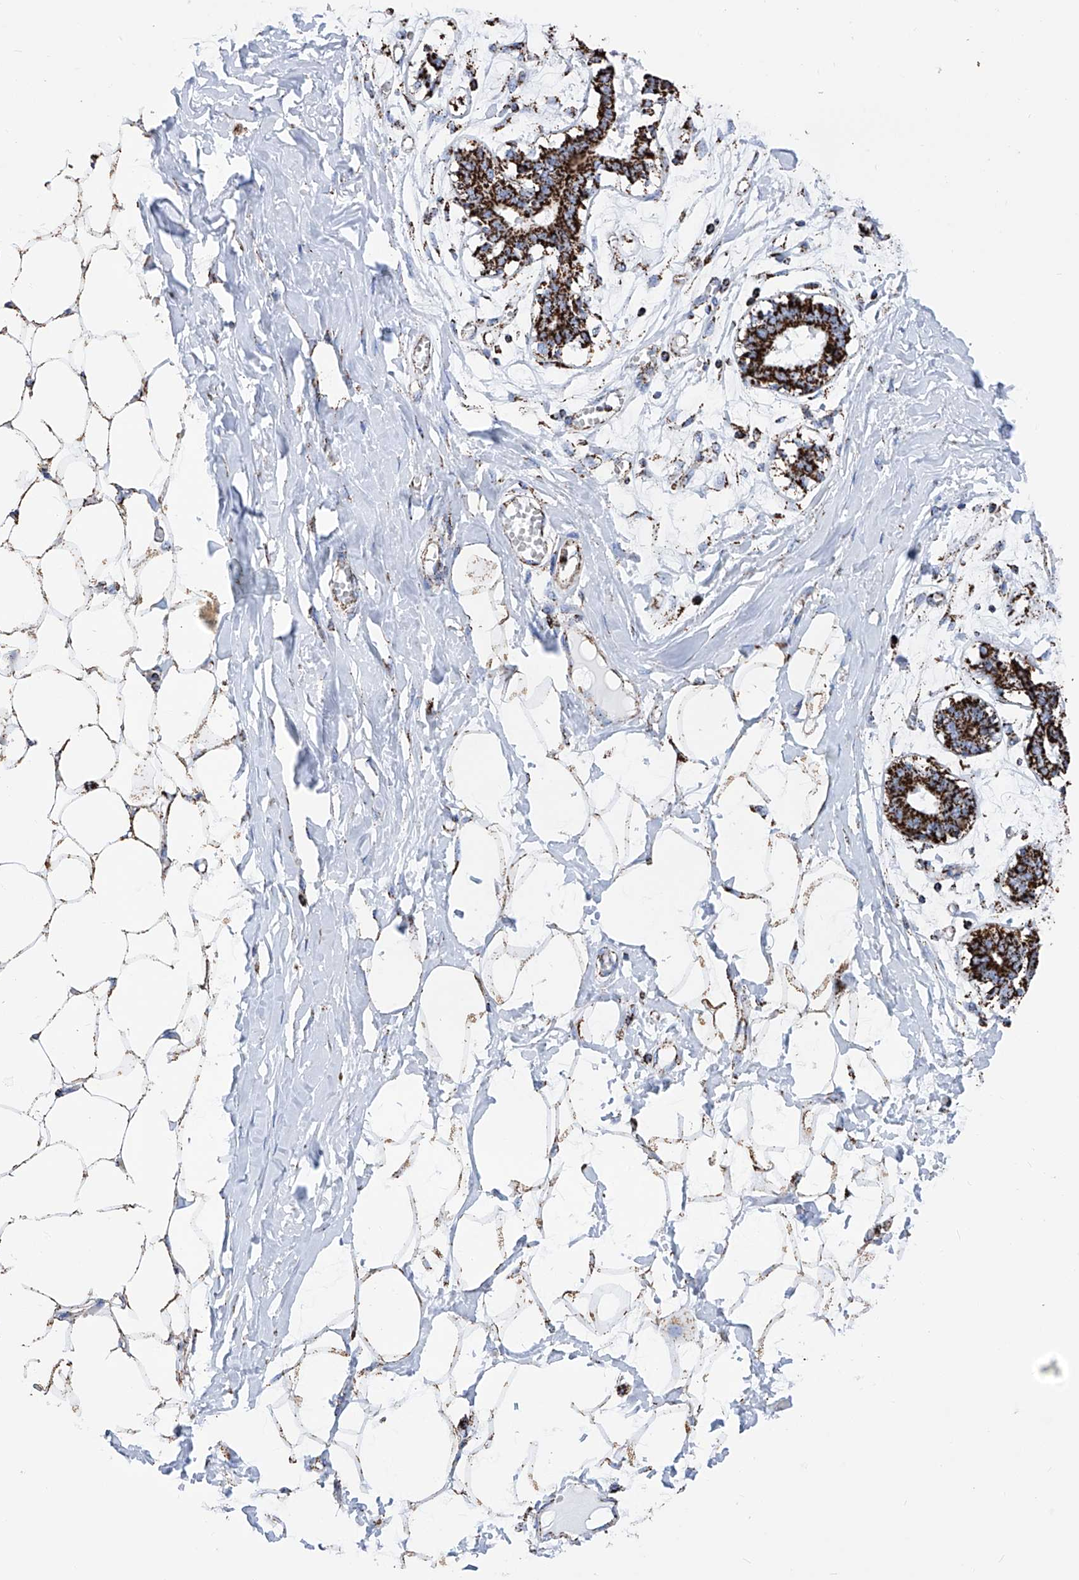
{"staining": {"intensity": "weak", "quantity": "25%-75%", "location": "cytoplasmic/membranous"}, "tissue": "breast", "cell_type": "Adipocytes", "image_type": "normal", "snomed": [{"axis": "morphology", "description": "Normal tissue, NOS"}, {"axis": "topography", "description": "Breast"}], "caption": "DAB (3,3'-diaminobenzidine) immunohistochemical staining of normal human breast reveals weak cytoplasmic/membranous protein positivity in about 25%-75% of adipocytes.", "gene": "ATP5PF", "patient": {"sex": "female", "age": 27}}